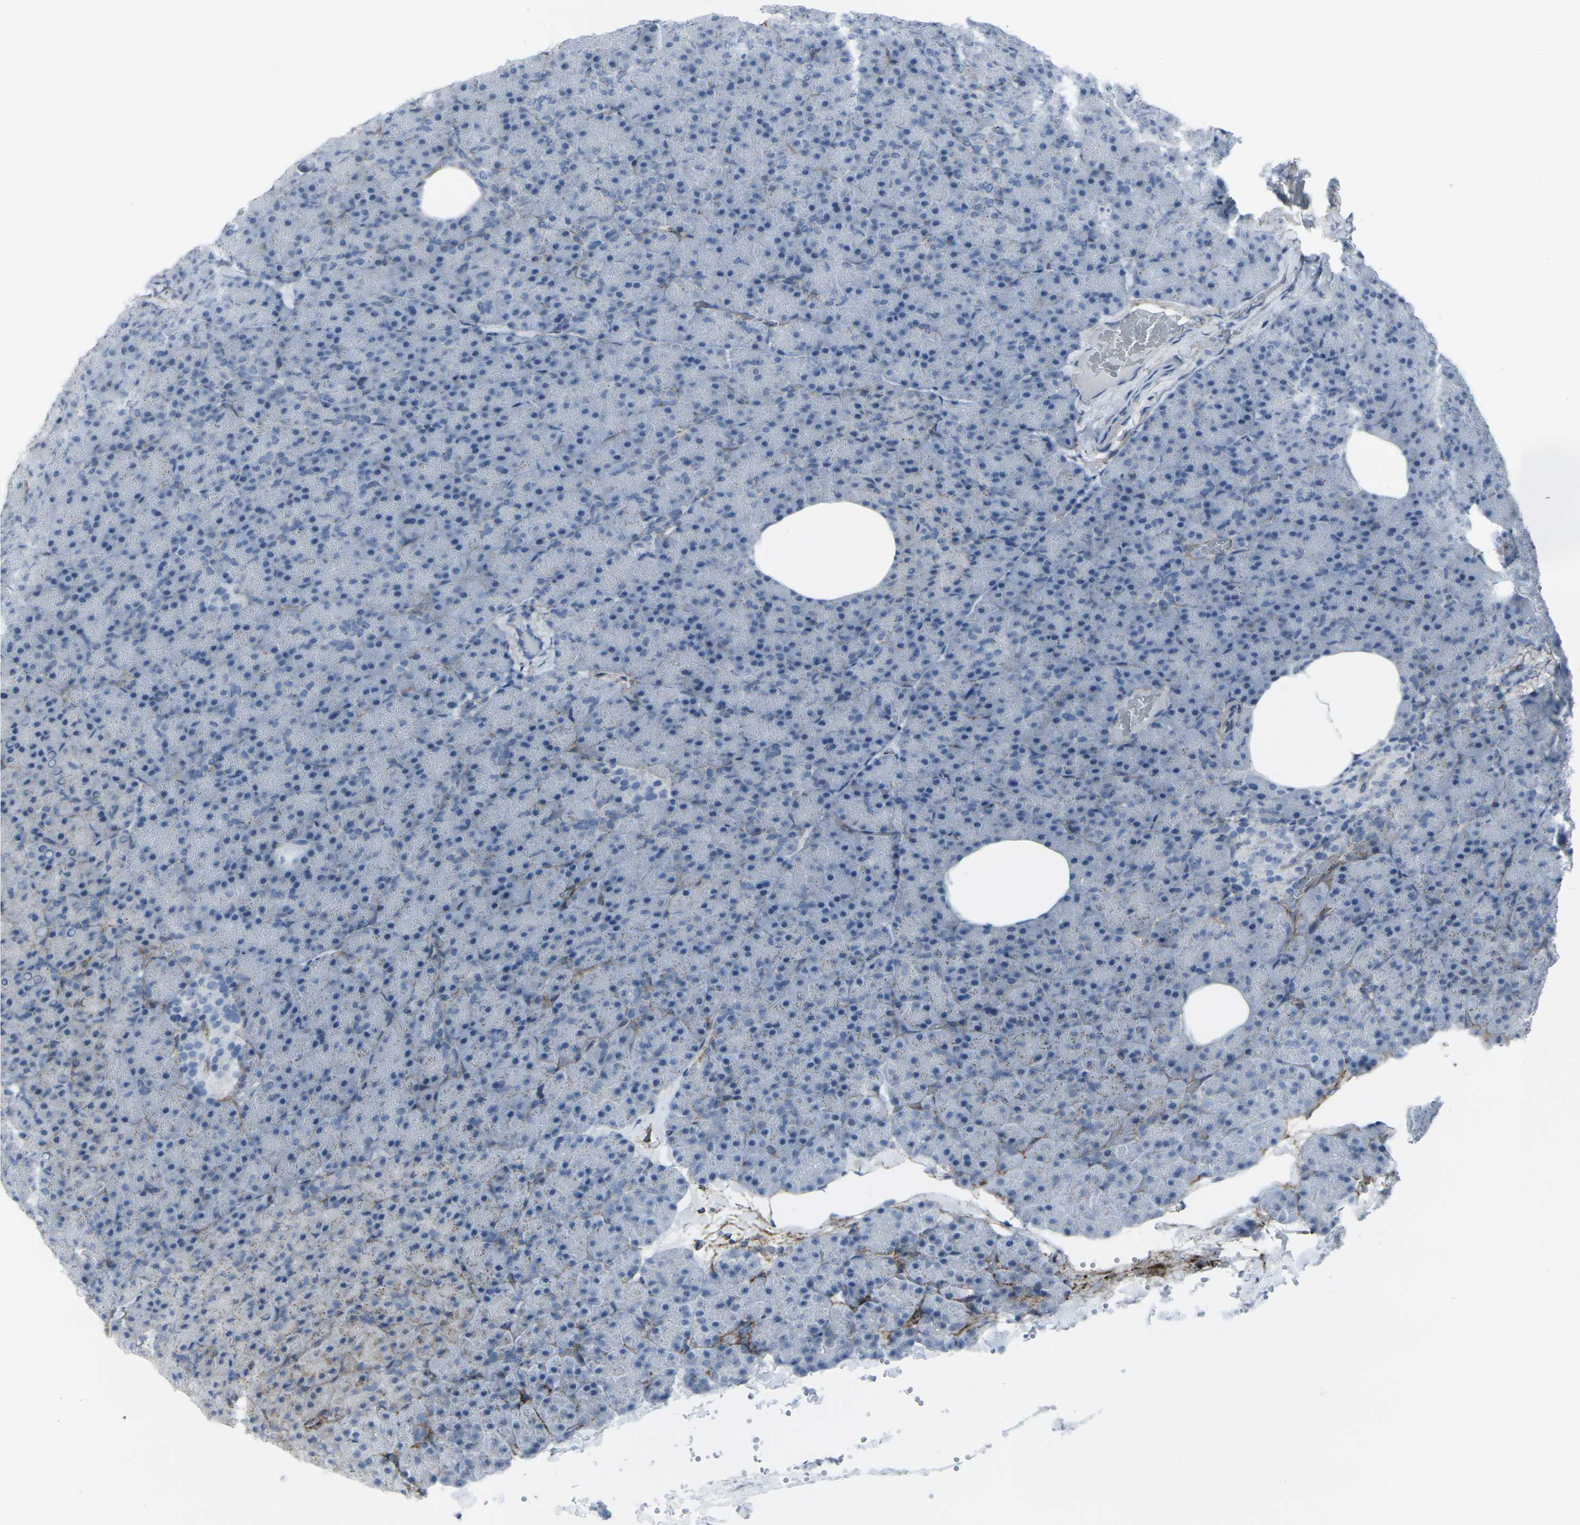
{"staining": {"intensity": "negative", "quantity": "none", "location": "none"}, "tissue": "pancreas", "cell_type": "Exocrine glandular cells", "image_type": "normal", "snomed": [{"axis": "morphology", "description": "Normal tissue, NOS"}, {"axis": "topography", "description": "Pancreas"}], "caption": "This is an IHC micrograph of benign human pancreas. There is no positivity in exocrine glandular cells.", "gene": "CDH11", "patient": {"sex": "female", "age": 35}}